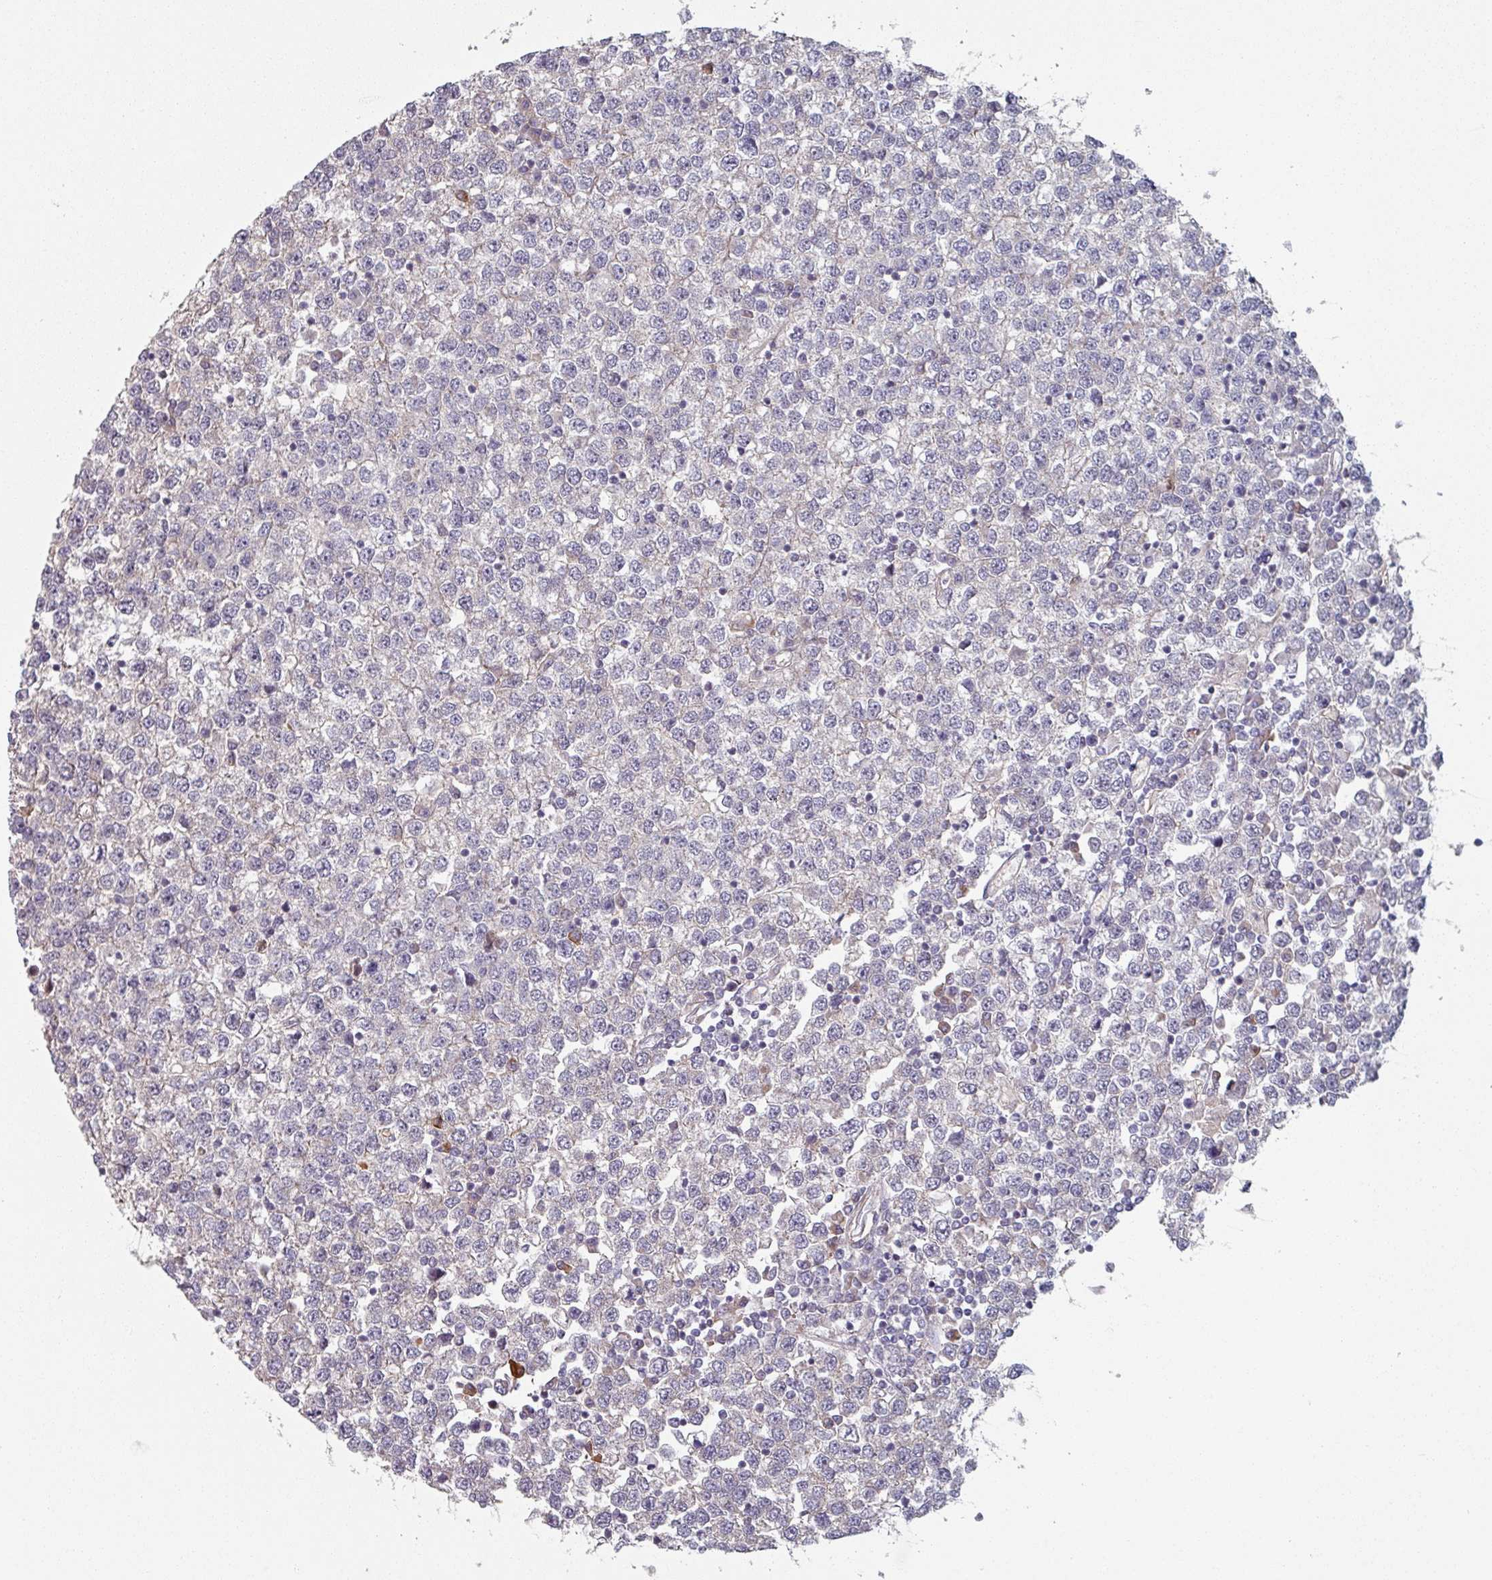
{"staining": {"intensity": "negative", "quantity": "none", "location": "none"}, "tissue": "testis cancer", "cell_type": "Tumor cells", "image_type": "cancer", "snomed": [{"axis": "morphology", "description": "Seminoma, NOS"}, {"axis": "topography", "description": "Testis"}], "caption": "Immunohistochemical staining of testis cancer (seminoma) demonstrates no significant expression in tumor cells. Nuclei are stained in blue.", "gene": "C4BPB", "patient": {"sex": "male", "age": 65}}